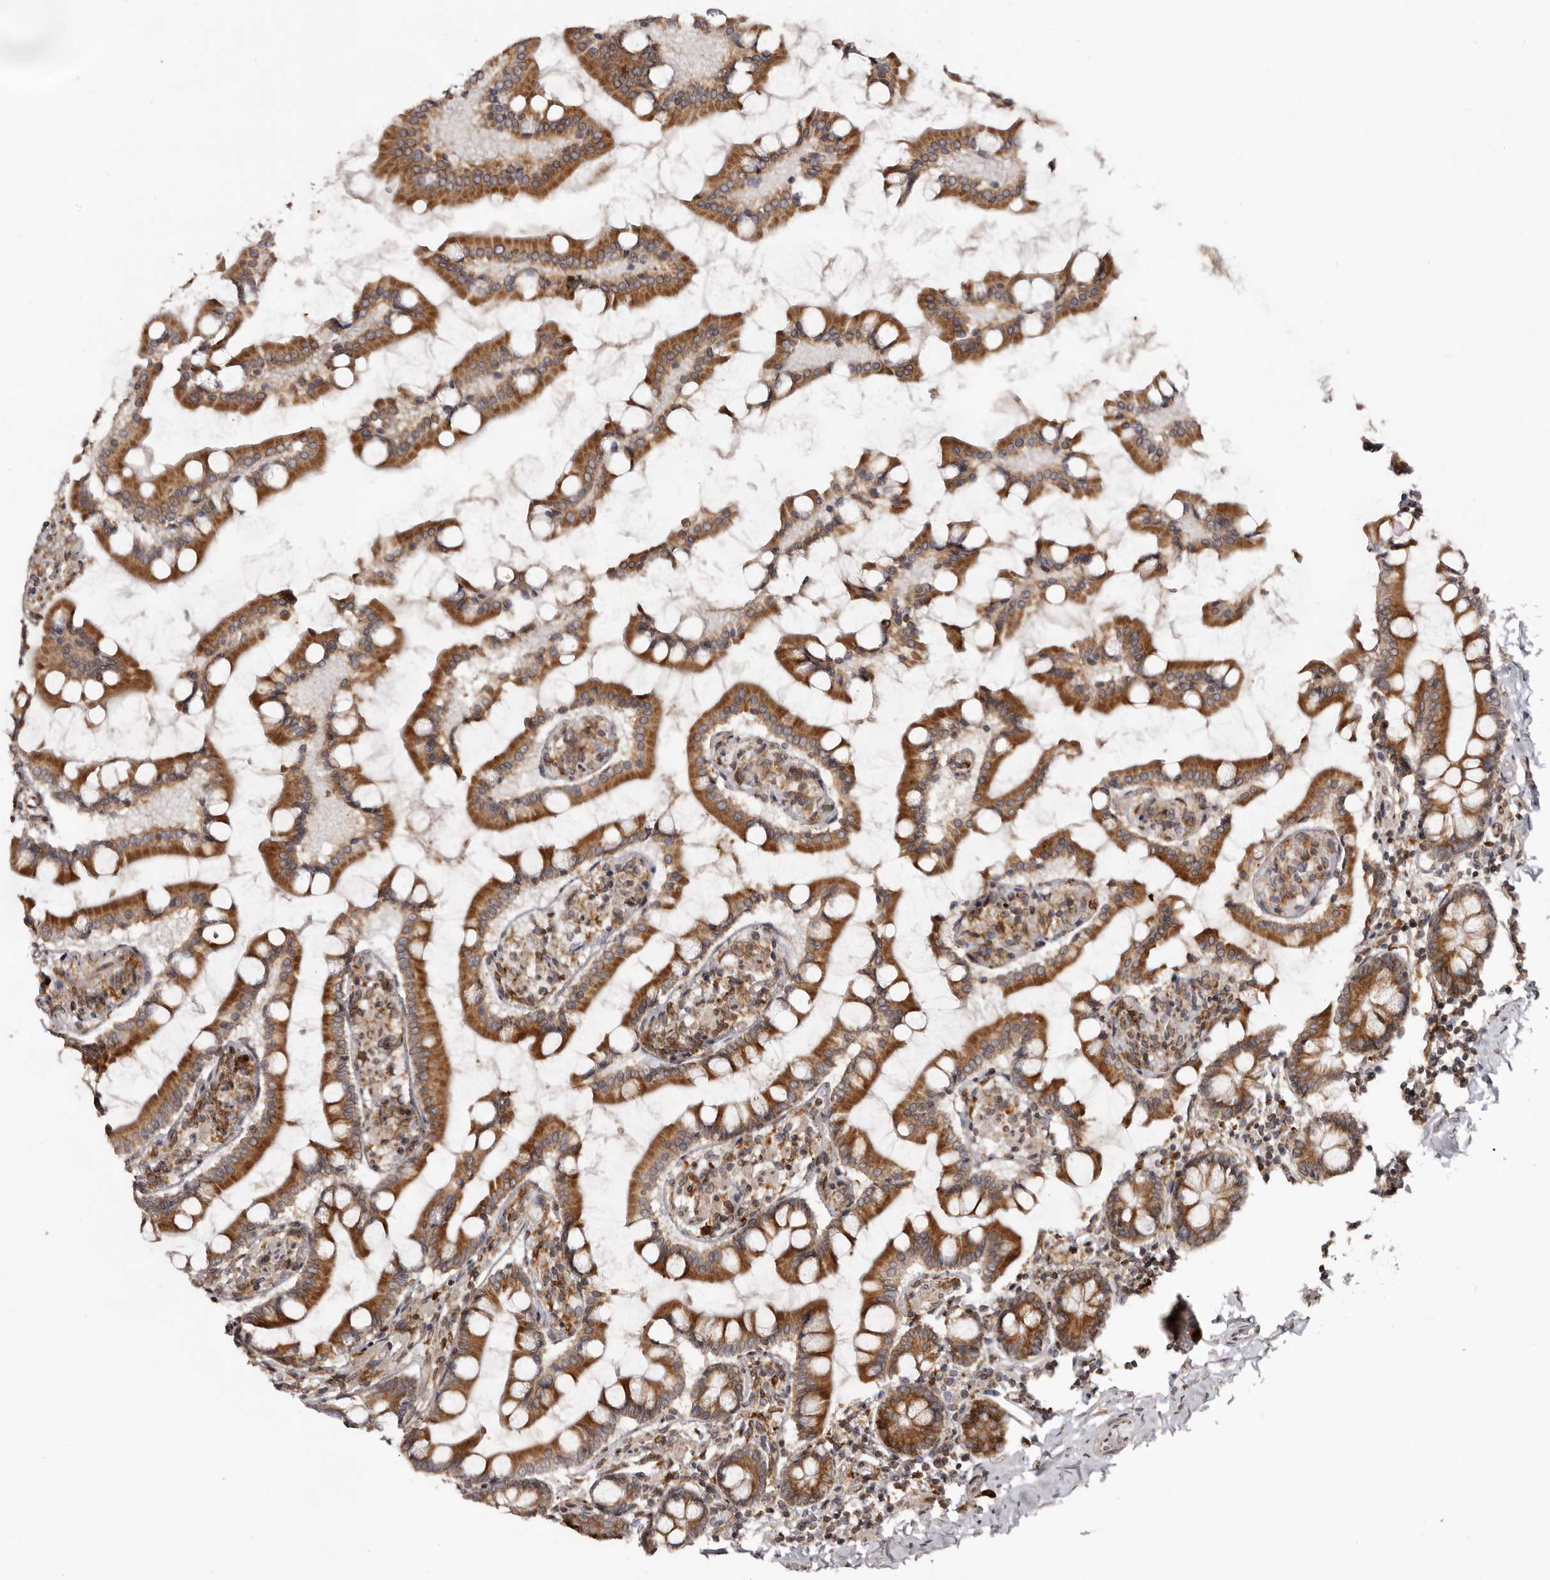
{"staining": {"intensity": "strong", "quantity": ">75%", "location": "cytoplasmic/membranous"}, "tissue": "small intestine", "cell_type": "Glandular cells", "image_type": "normal", "snomed": [{"axis": "morphology", "description": "Normal tissue, NOS"}, {"axis": "topography", "description": "Small intestine"}], "caption": "Small intestine stained for a protein (brown) demonstrates strong cytoplasmic/membranous positive expression in approximately >75% of glandular cells.", "gene": "C4orf3", "patient": {"sex": "male", "age": 41}}